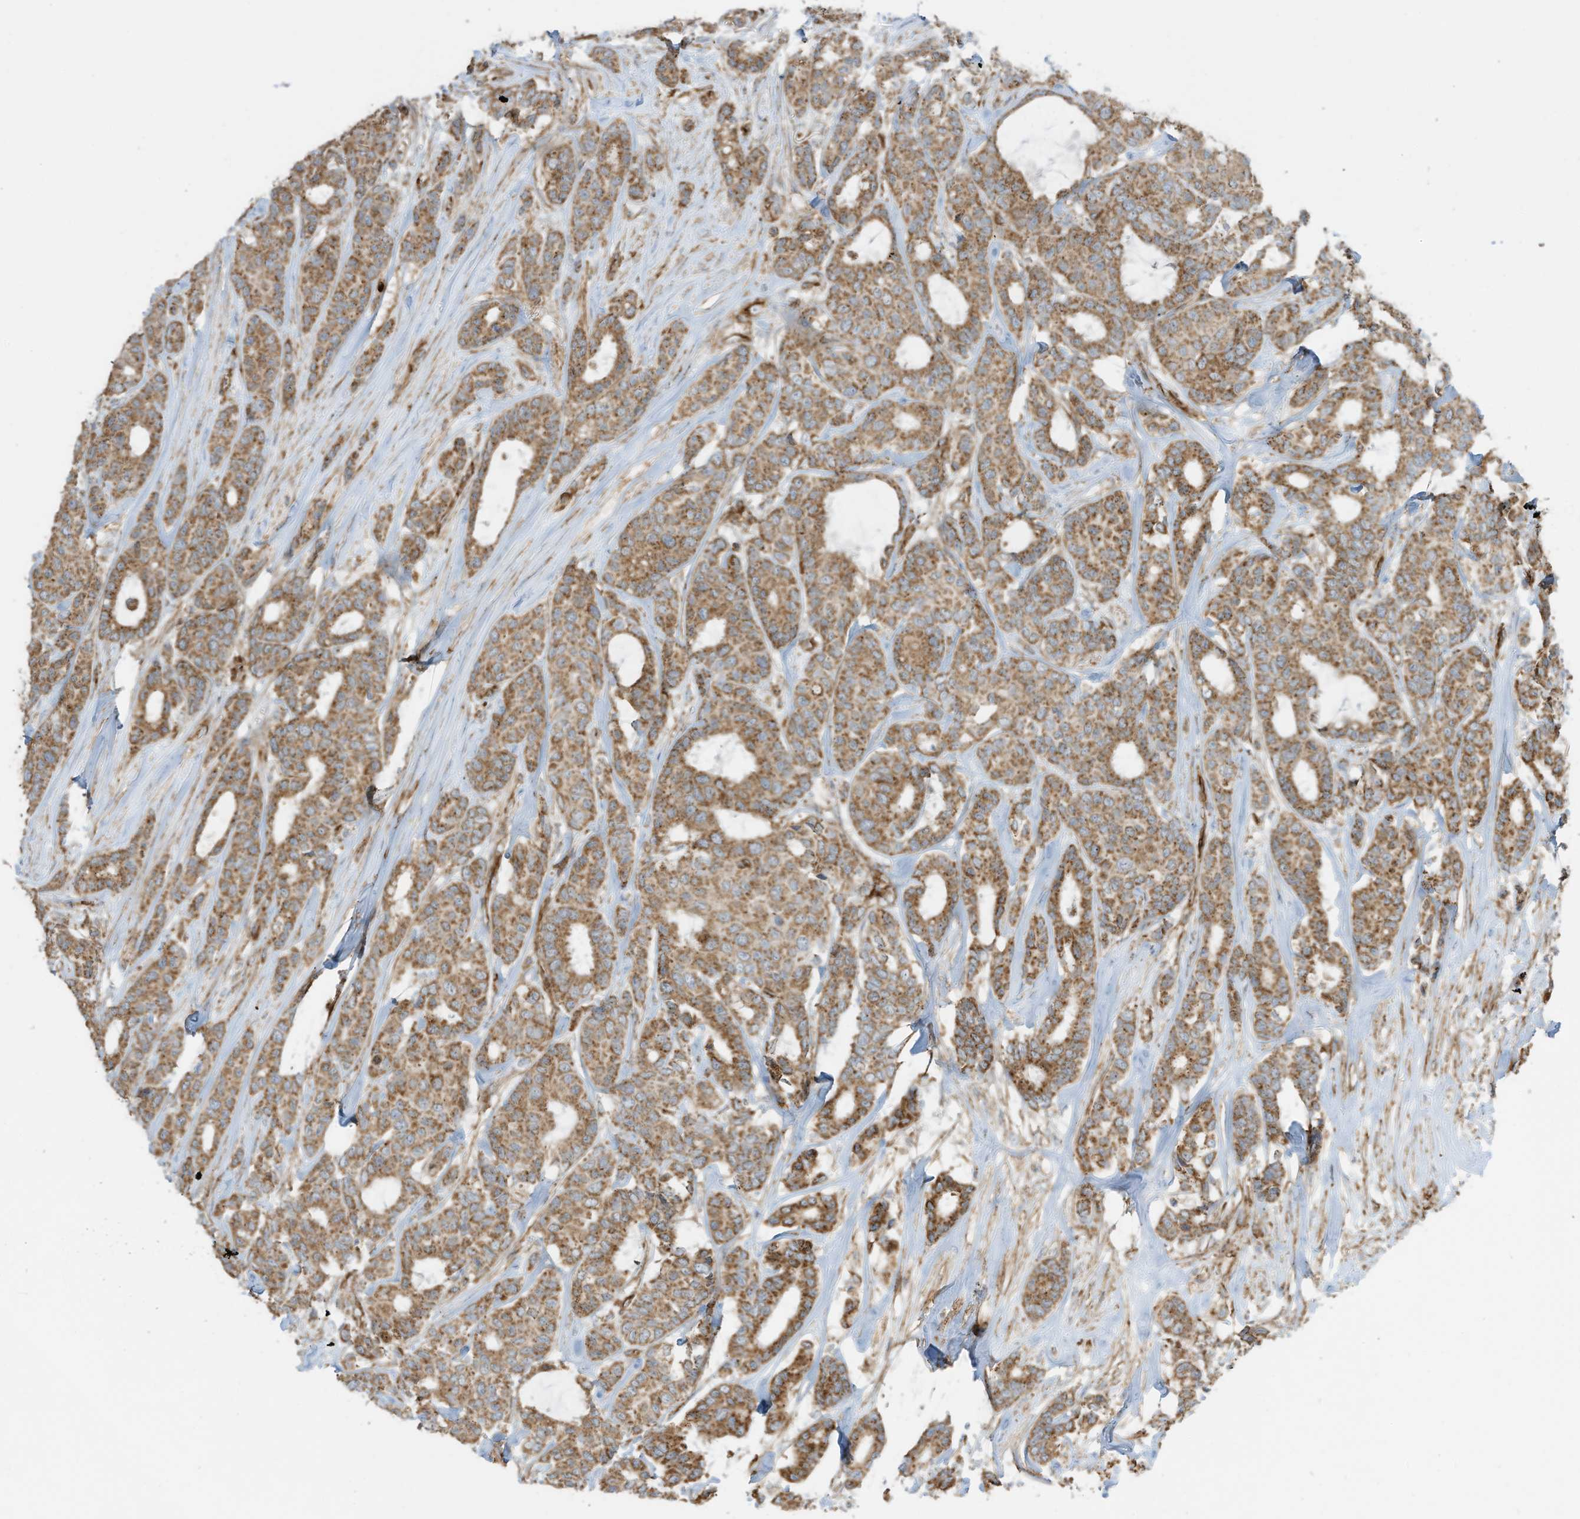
{"staining": {"intensity": "moderate", "quantity": ">75%", "location": "cytoplasmic/membranous"}, "tissue": "breast cancer", "cell_type": "Tumor cells", "image_type": "cancer", "snomed": [{"axis": "morphology", "description": "Duct carcinoma"}, {"axis": "topography", "description": "Breast"}], "caption": "Breast cancer (invasive ductal carcinoma) tissue displays moderate cytoplasmic/membranous expression in about >75% of tumor cells, visualized by immunohistochemistry. The staining was performed using DAB (3,3'-diaminobenzidine) to visualize the protein expression in brown, while the nuclei were stained in blue with hematoxylin (Magnification: 20x).", "gene": "ABCB7", "patient": {"sex": "female", "age": 87}}